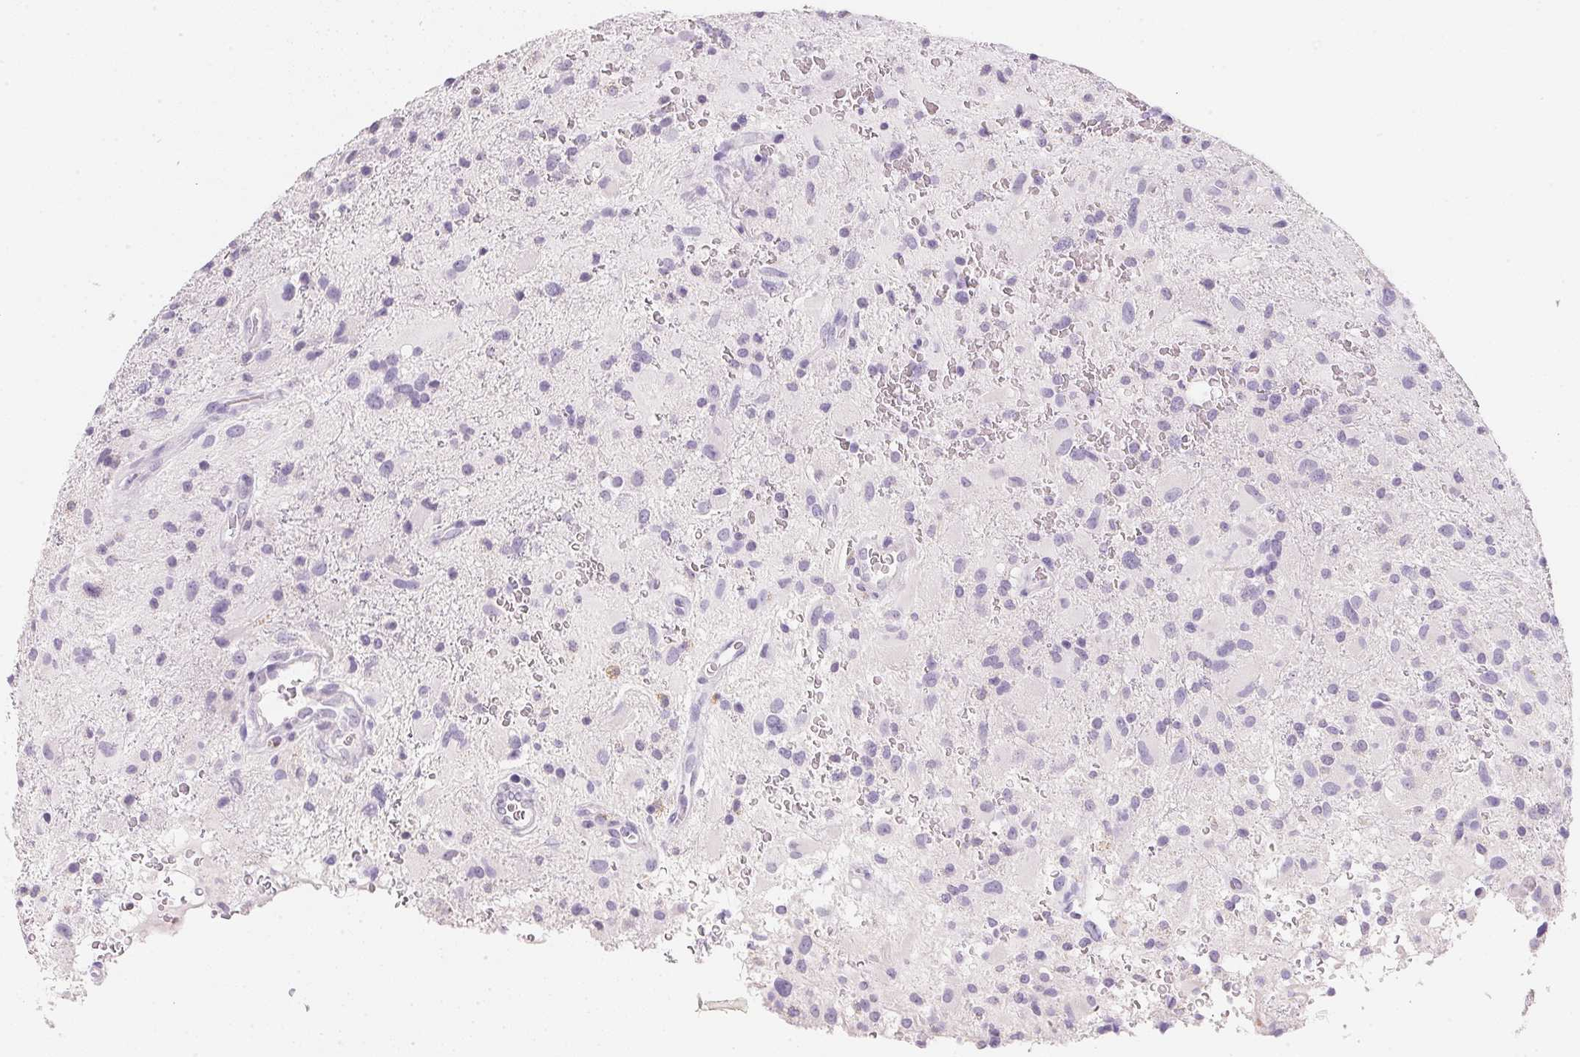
{"staining": {"intensity": "negative", "quantity": "none", "location": "none"}, "tissue": "glioma", "cell_type": "Tumor cells", "image_type": "cancer", "snomed": [{"axis": "morphology", "description": "Glioma, malignant, High grade"}, {"axis": "topography", "description": "Brain"}], "caption": "Immunohistochemistry (IHC) of malignant glioma (high-grade) shows no staining in tumor cells.", "gene": "ACP3", "patient": {"sex": "male", "age": 53}}